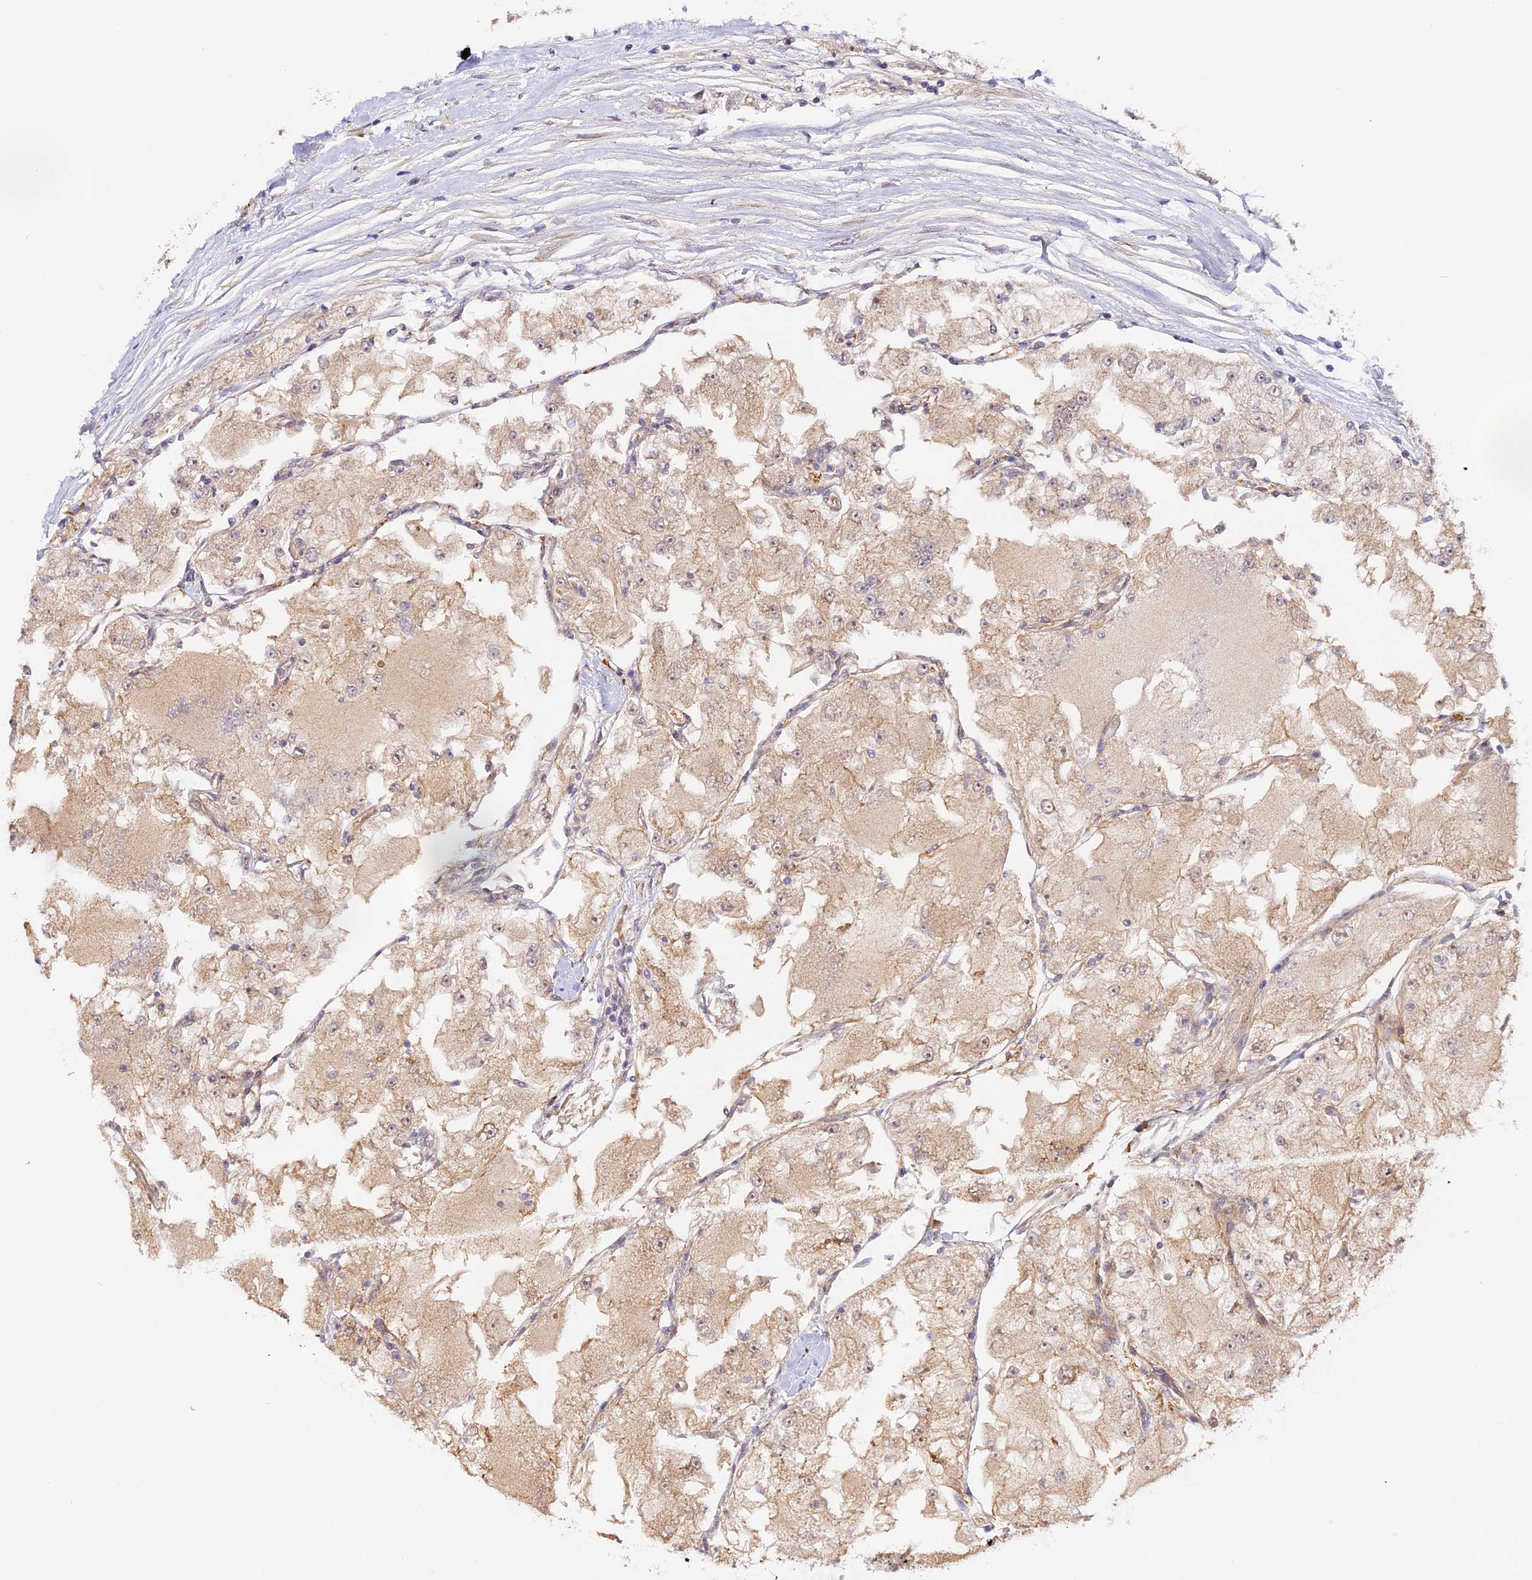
{"staining": {"intensity": "weak", "quantity": ">75%", "location": "cytoplasmic/membranous"}, "tissue": "renal cancer", "cell_type": "Tumor cells", "image_type": "cancer", "snomed": [{"axis": "morphology", "description": "Adenocarcinoma, NOS"}, {"axis": "topography", "description": "Kidney"}], "caption": "A brown stain highlights weak cytoplasmic/membranous expression of a protein in human renal cancer tumor cells.", "gene": "IMPACT", "patient": {"sex": "female", "age": 72}}